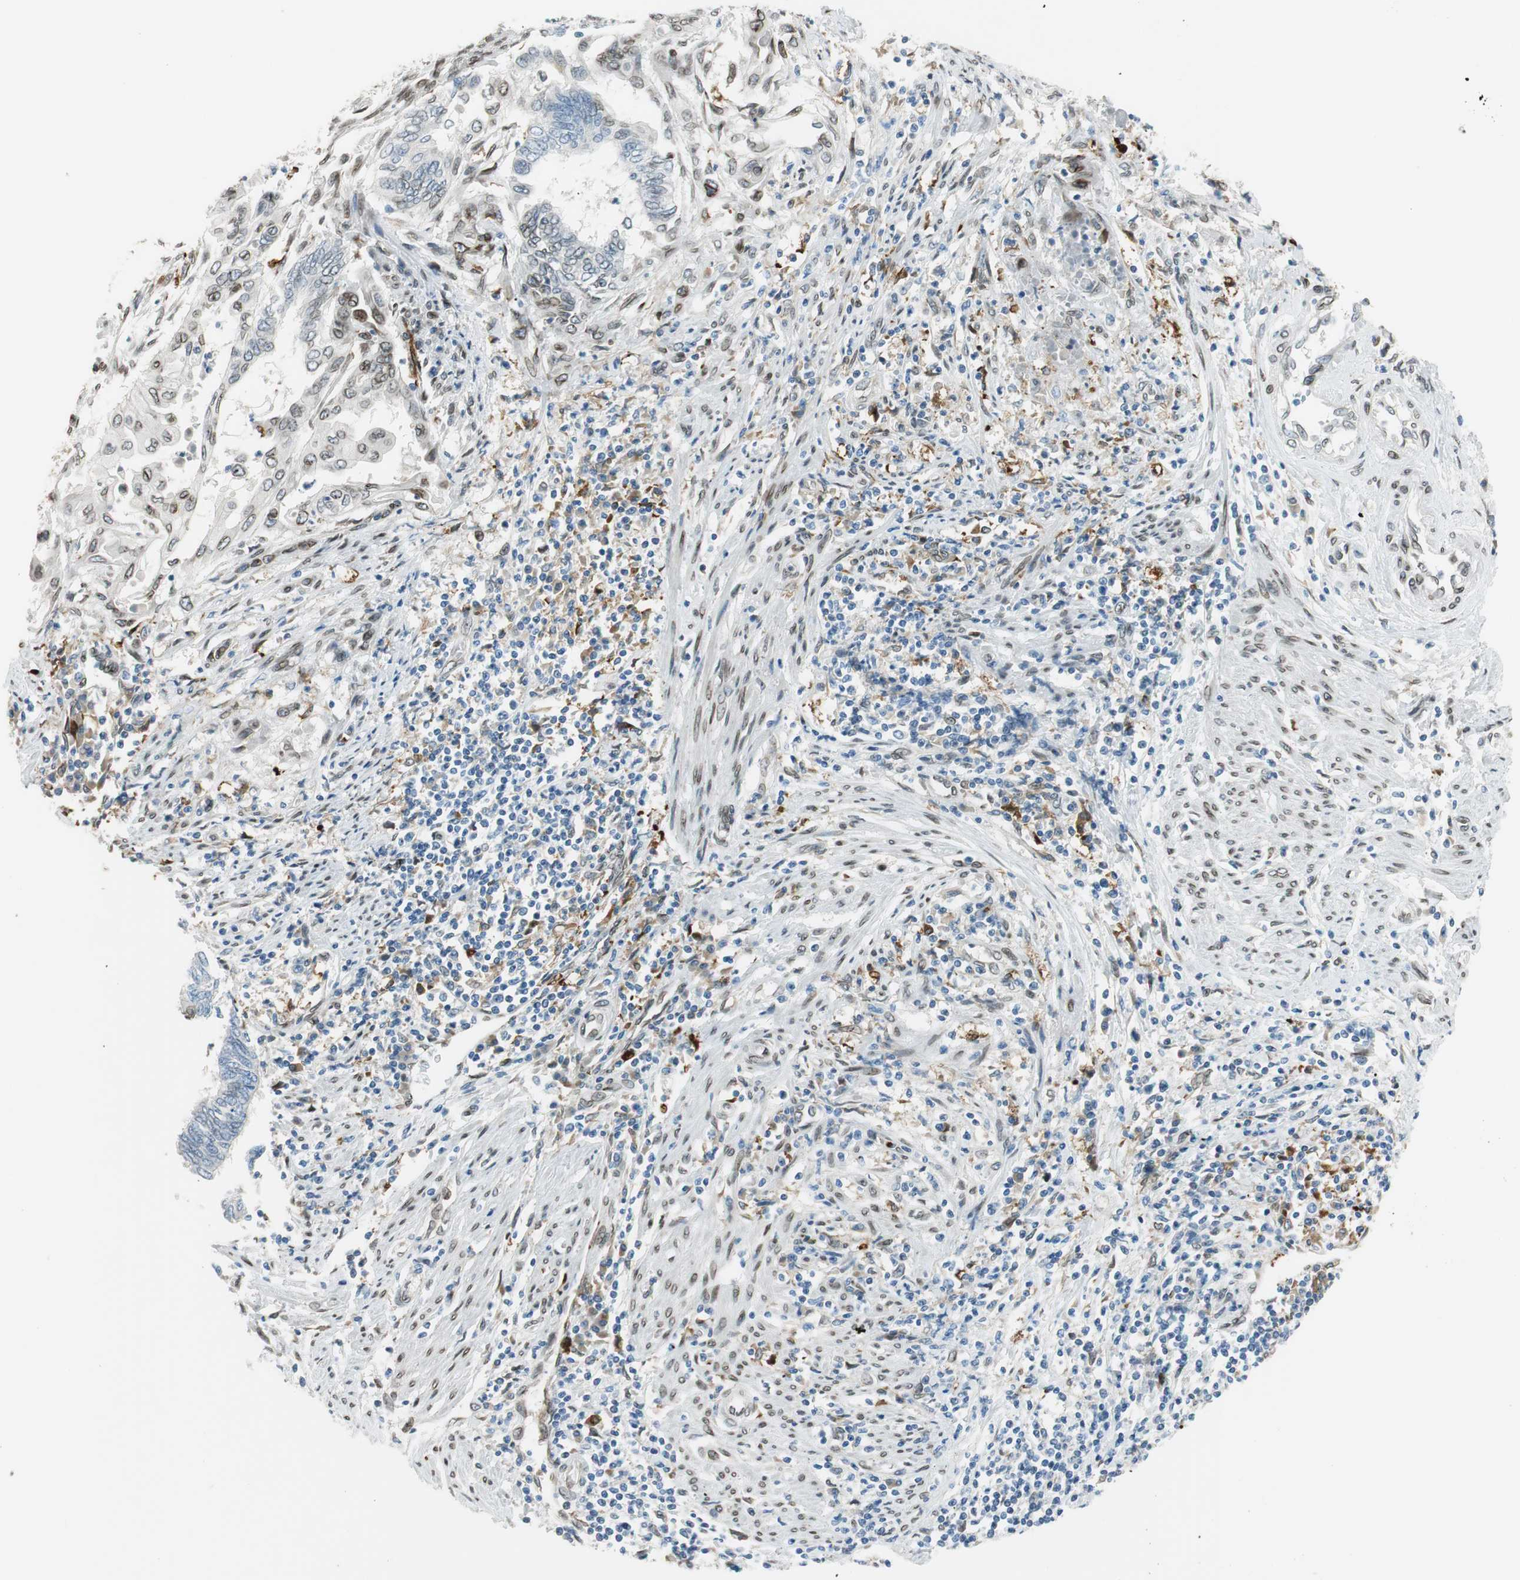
{"staining": {"intensity": "weak", "quantity": "<25%", "location": "nuclear"}, "tissue": "endometrial cancer", "cell_type": "Tumor cells", "image_type": "cancer", "snomed": [{"axis": "morphology", "description": "Adenocarcinoma, NOS"}, {"axis": "topography", "description": "Uterus"}, {"axis": "topography", "description": "Endometrium"}], "caption": "An immunohistochemistry image of adenocarcinoma (endometrial) is shown. There is no staining in tumor cells of adenocarcinoma (endometrial).", "gene": "TMEM260", "patient": {"sex": "female", "age": 70}}